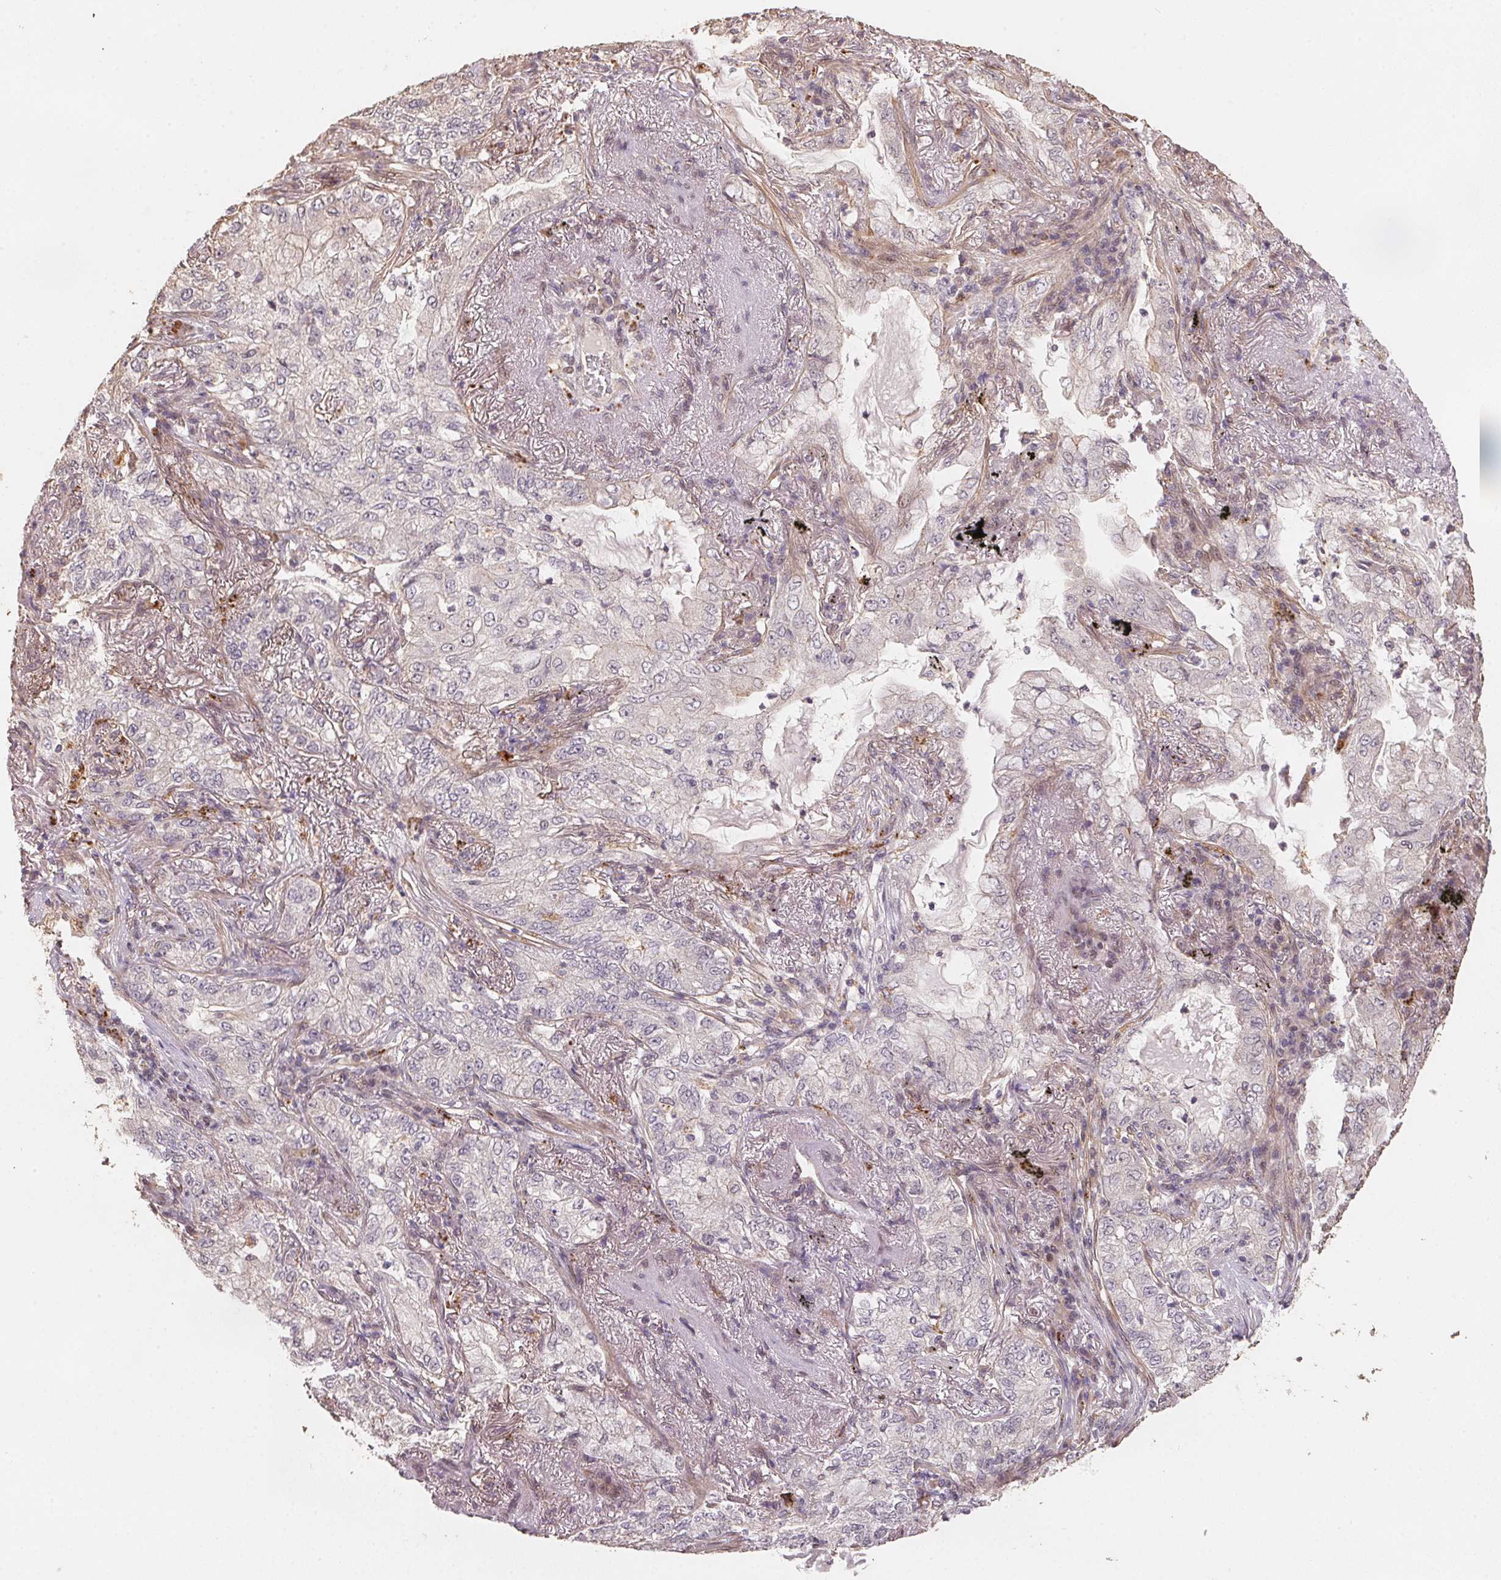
{"staining": {"intensity": "negative", "quantity": "none", "location": "none"}, "tissue": "lung cancer", "cell_type": "Tumor cells", "image_type": "cancer", "snomed": [{"axis": "morphology", "description": "Adenocarcinoma, NOS"}, {"axis": "topography", "description": "Lung"}], "caption": "A high-resolution photomicrograph shows IHC staining of adenocarcinoma (lung), which reveals no significant expression in tumor cells.", "gene": "TMEM222", "patient": {"sex": "female", "age": 73}}